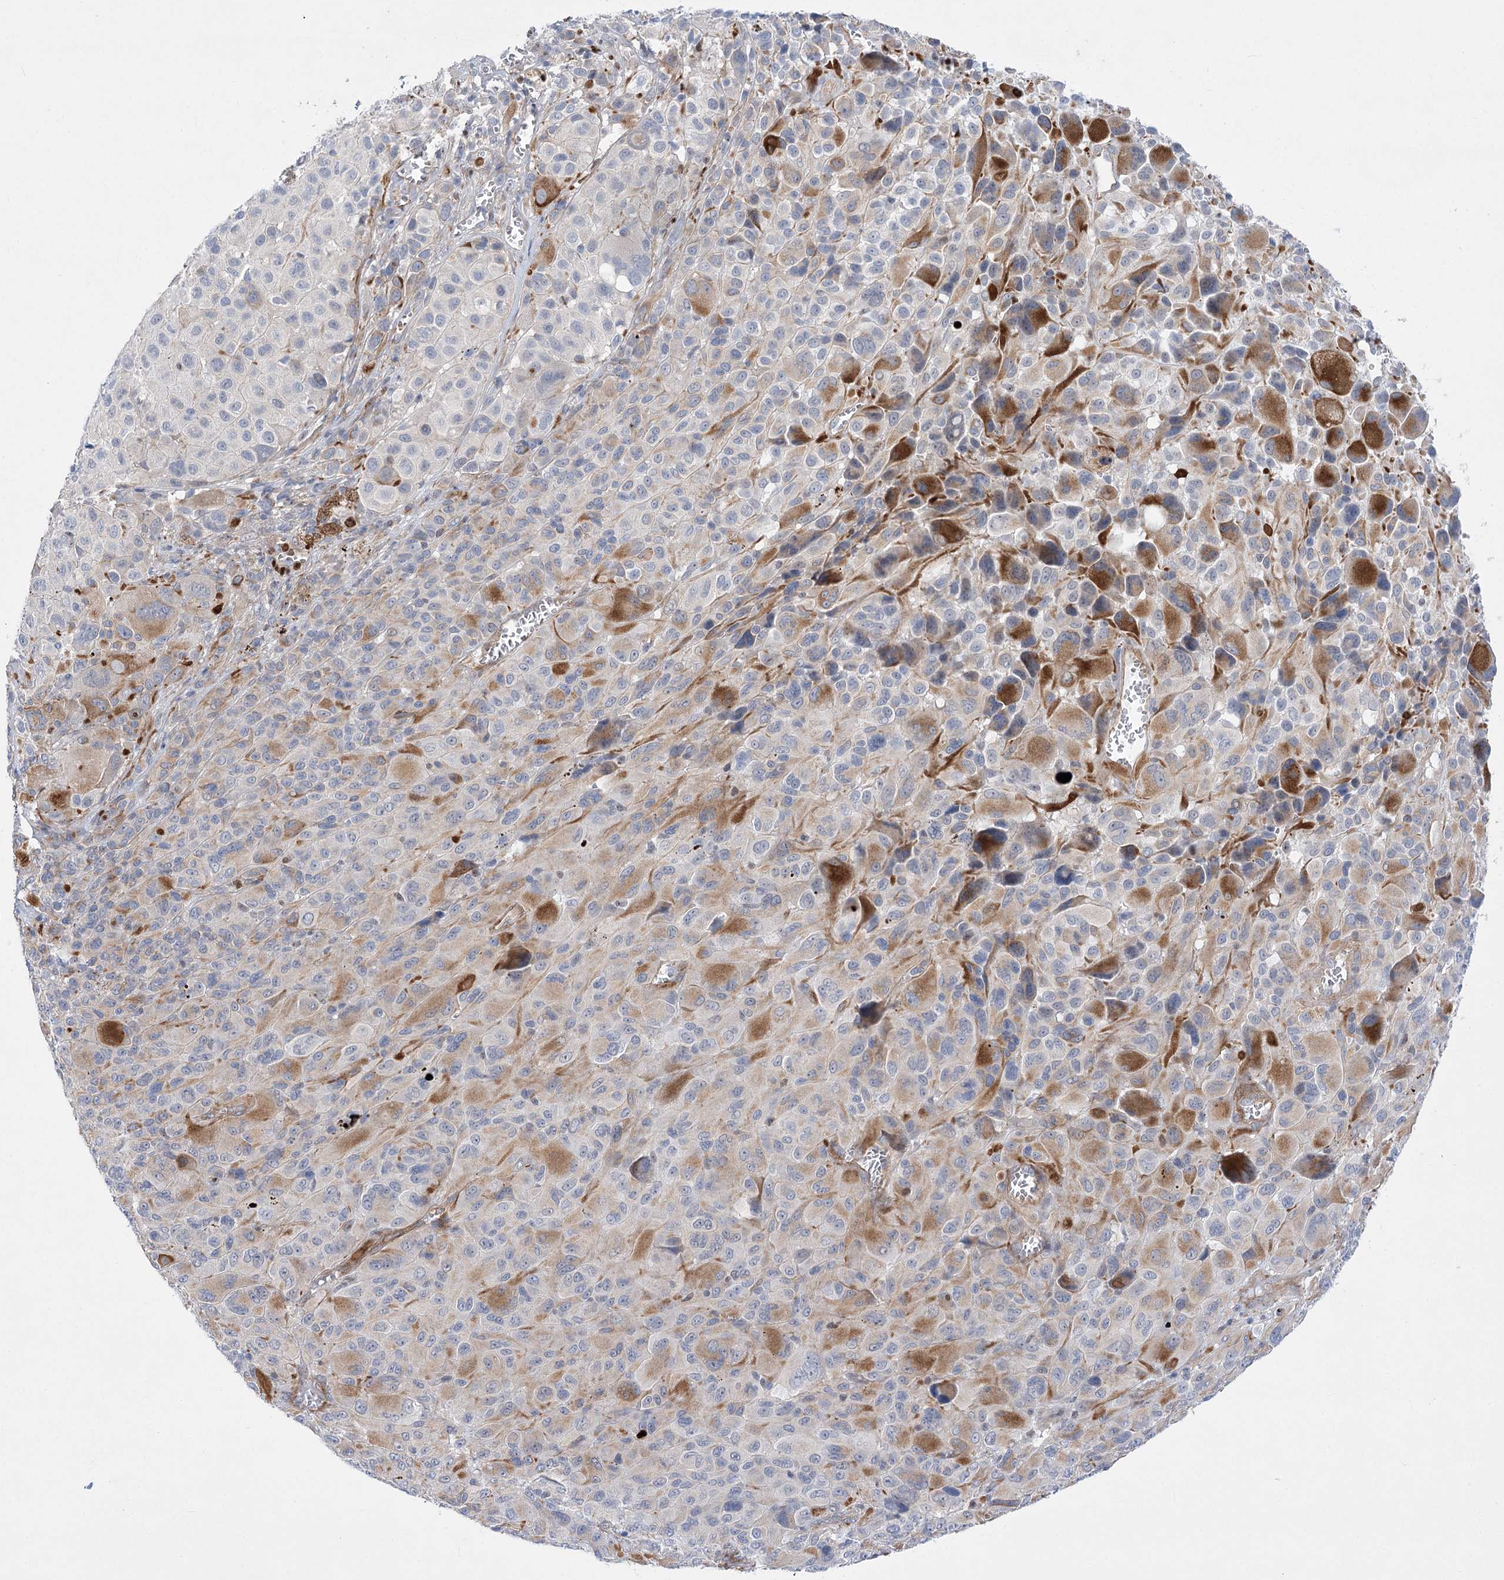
{"staining": {"intensity": "moderate", "quantity": "<25%", "location": "cytoplasmic/membranous"}, "tissue": "melanoma", "cell_type": "Tumor cells", "image_type": "cancer", "snomed": [{"axis": "morphology", "description": "Malignant melanoma, NOS"}, {"axis": "topography", "description": "Skin of trunk"}], "caption": "About <25% of tumor cells in melanoma exhibit moderate cytoplasmic/membranous protein expression as visualized by brown immunohistochemical staining.", "gene": "THAP6", "patient": {"sex": "male", "age": 71}}